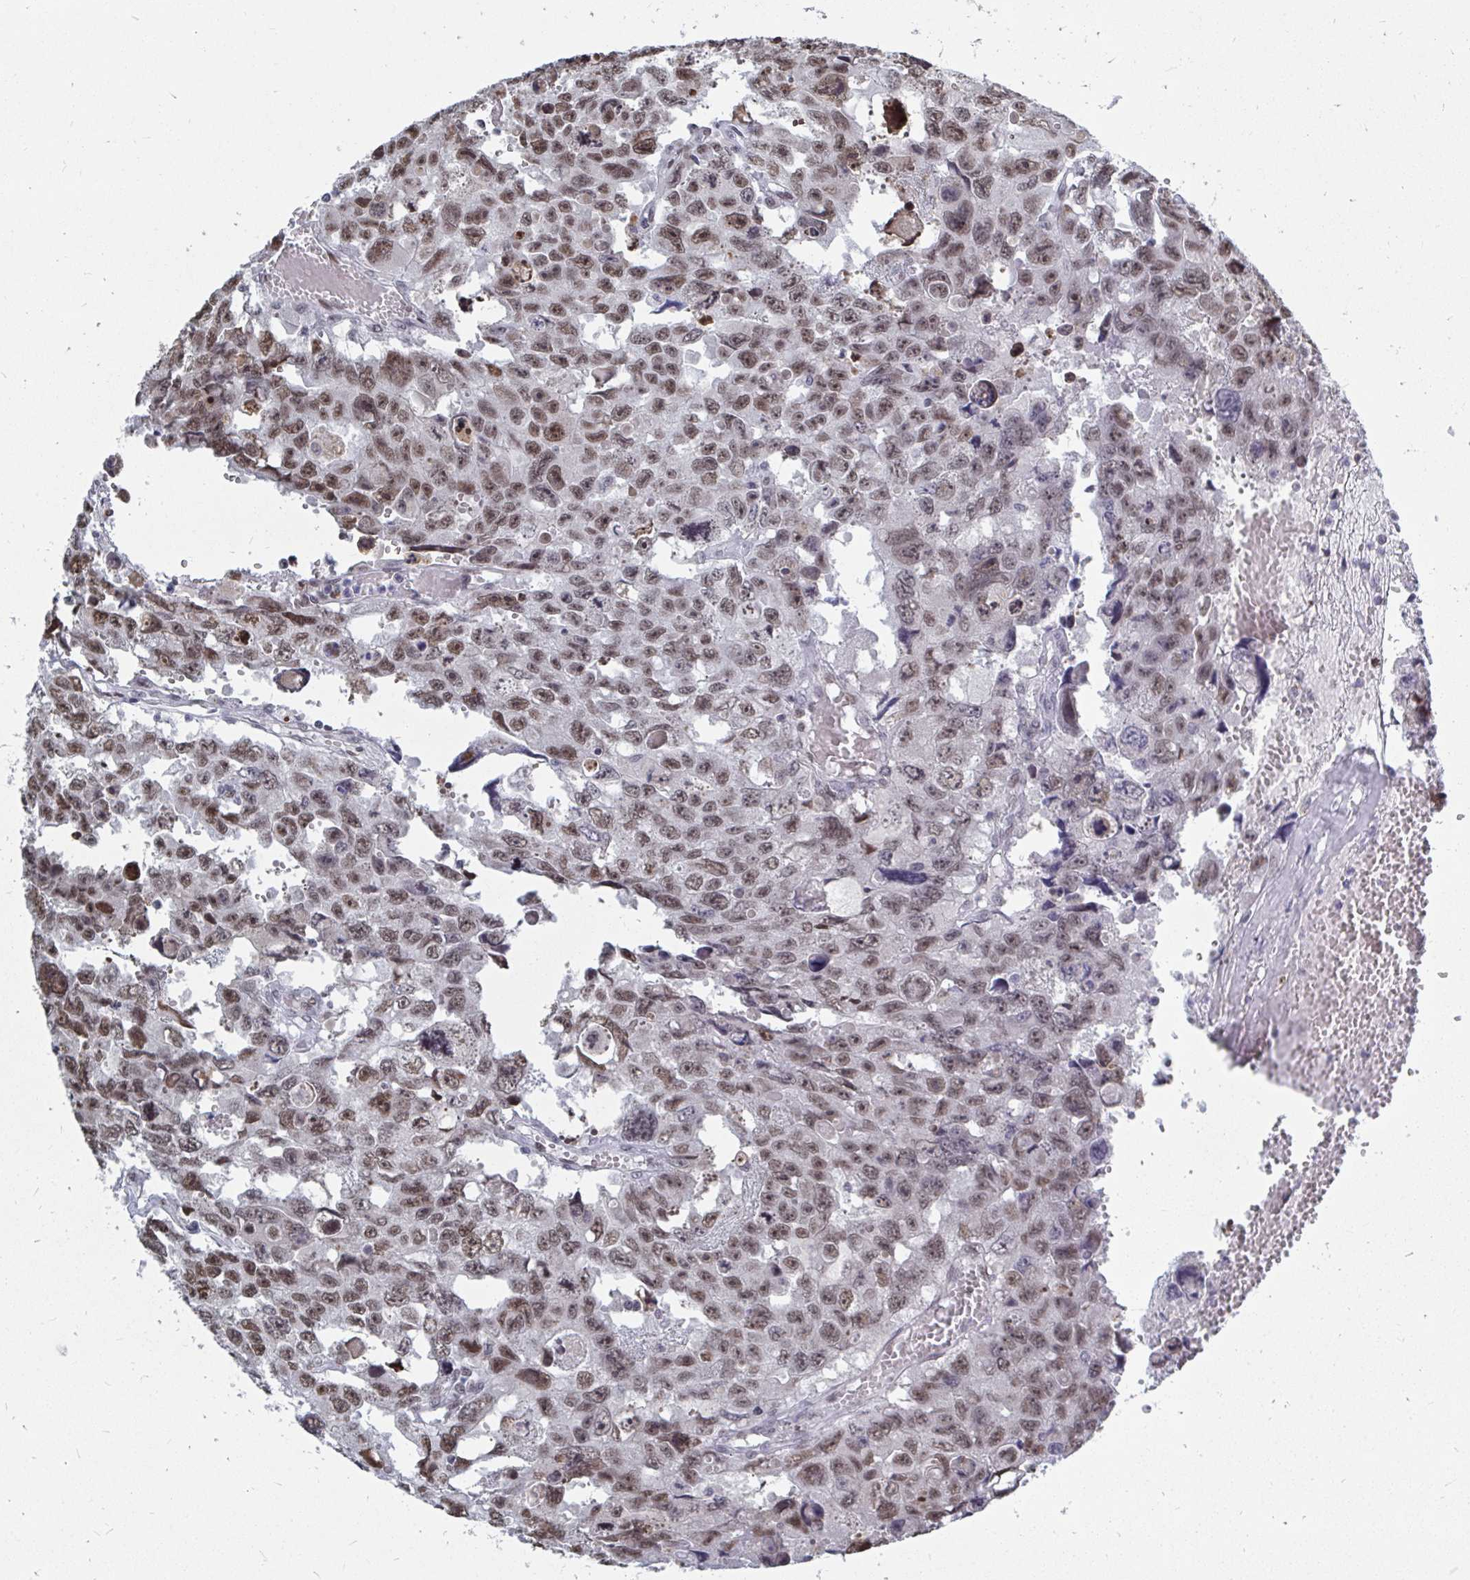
{"staining": {"intensity": "moderate", "quantity": ">75%", "location": "nuclear"}, "tissue": "testis cancer", "cell_type": "Tumor cells", "image_type": "cancer", "snomed": [{"axis": "morphology", "description": "Seminoma, NOS"}, {"axis": "topography", "description": "Testis"}], "caption": "This histopathology image displays testis seminoma stained with IHC to label a protein in brown. The nuclear of tumor cells show moderate positivity for the protein. Nuclei are counter-stained blue.", "gene": "TRIP12", "patient": {"sex": "male", "age": 26}}